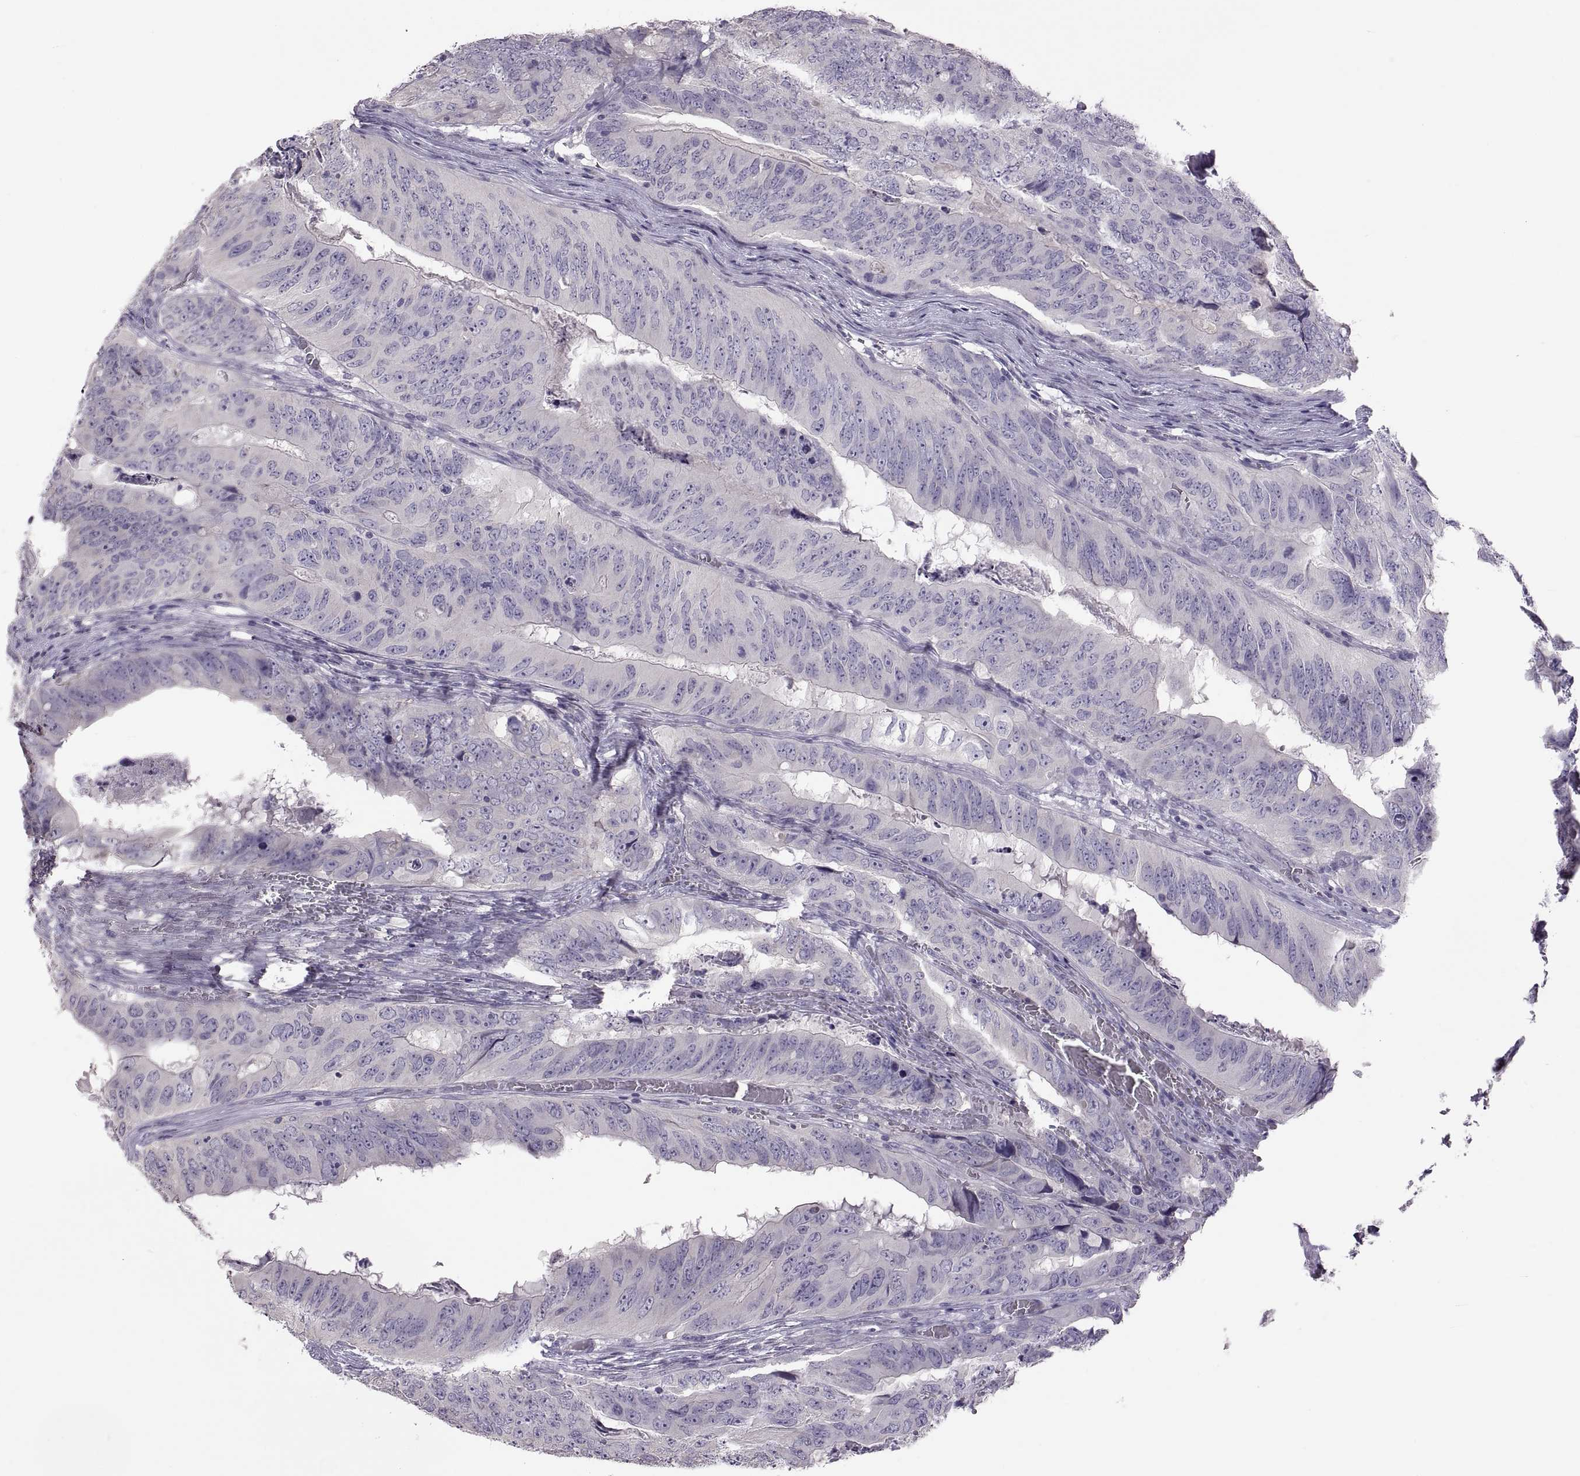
{"staining": {"intensity": "negative", "quantity": "none", "location": "none"}, "tissue": "colorectal cancer", "cell_type": "Tumor cells", "image_type": "cancer", "snomed": [{"axis": "morphology", "description": "Adenocarcinoma, NOS"}, {"axis": "topography", "description": "Colon"}], "caption": "DAB immunohistochemical staining of human colorectal cancer shows no significant positivity in tumor cells.", "gene": "TBX19", "patient": {"sex": "male", "age": 79}}